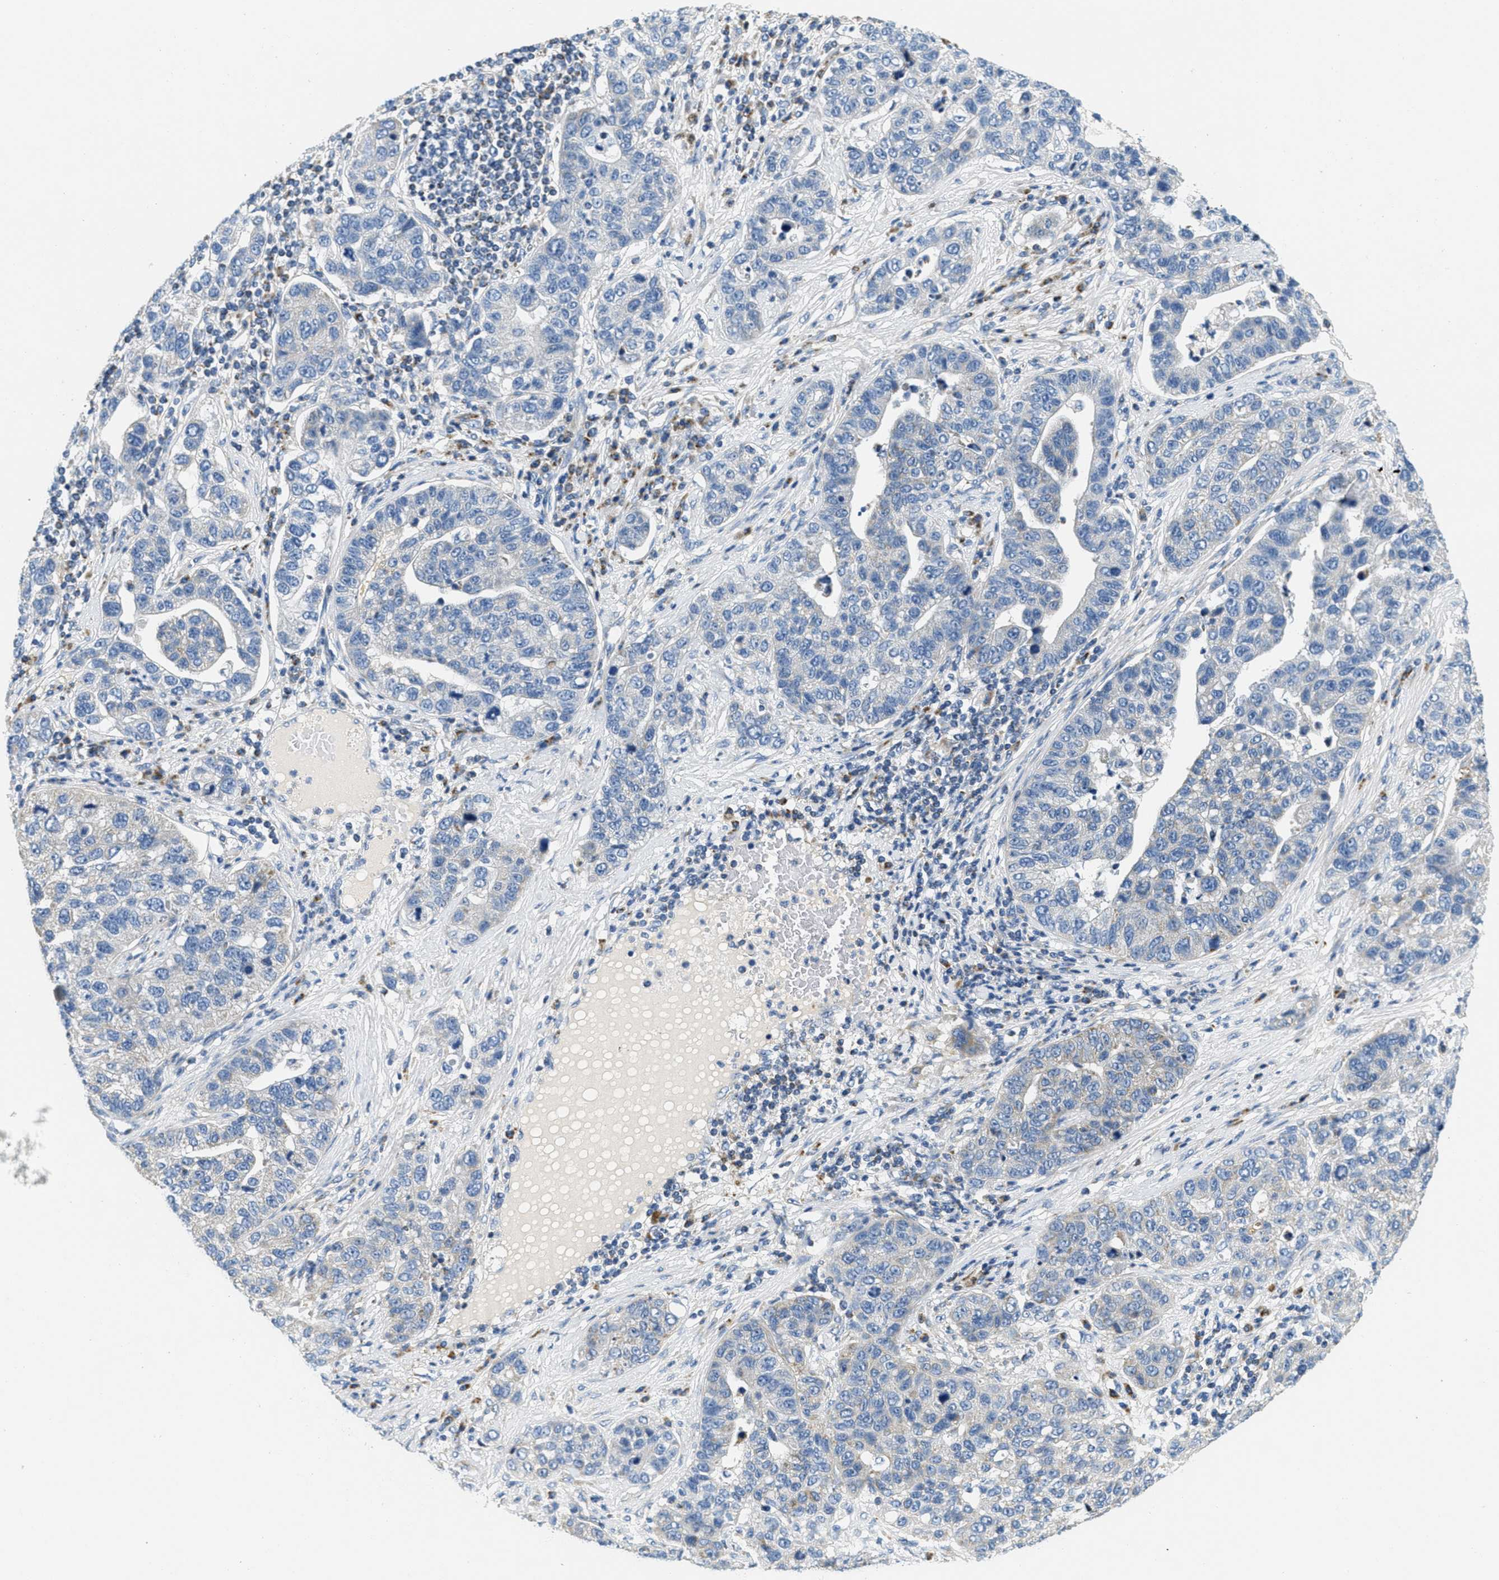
{"staining": {"intensity": "negative", "quantity": "none", "location": "none"}, "tissue": "pancreatic cancer", "cell_type": "Tumor cells", "image_type": "cancer", "snomed": [{"axis": "morphology", "description": "Adenocarcinoma, NOS"}, {"axis": "topography", "description": "Pancreas"}], "caption": "Tumor cells are negative for brown protein staining in pancreatic adenocarcinoma.", "gene": "CA4", "patient": {"sex": "female", "age": 61}}